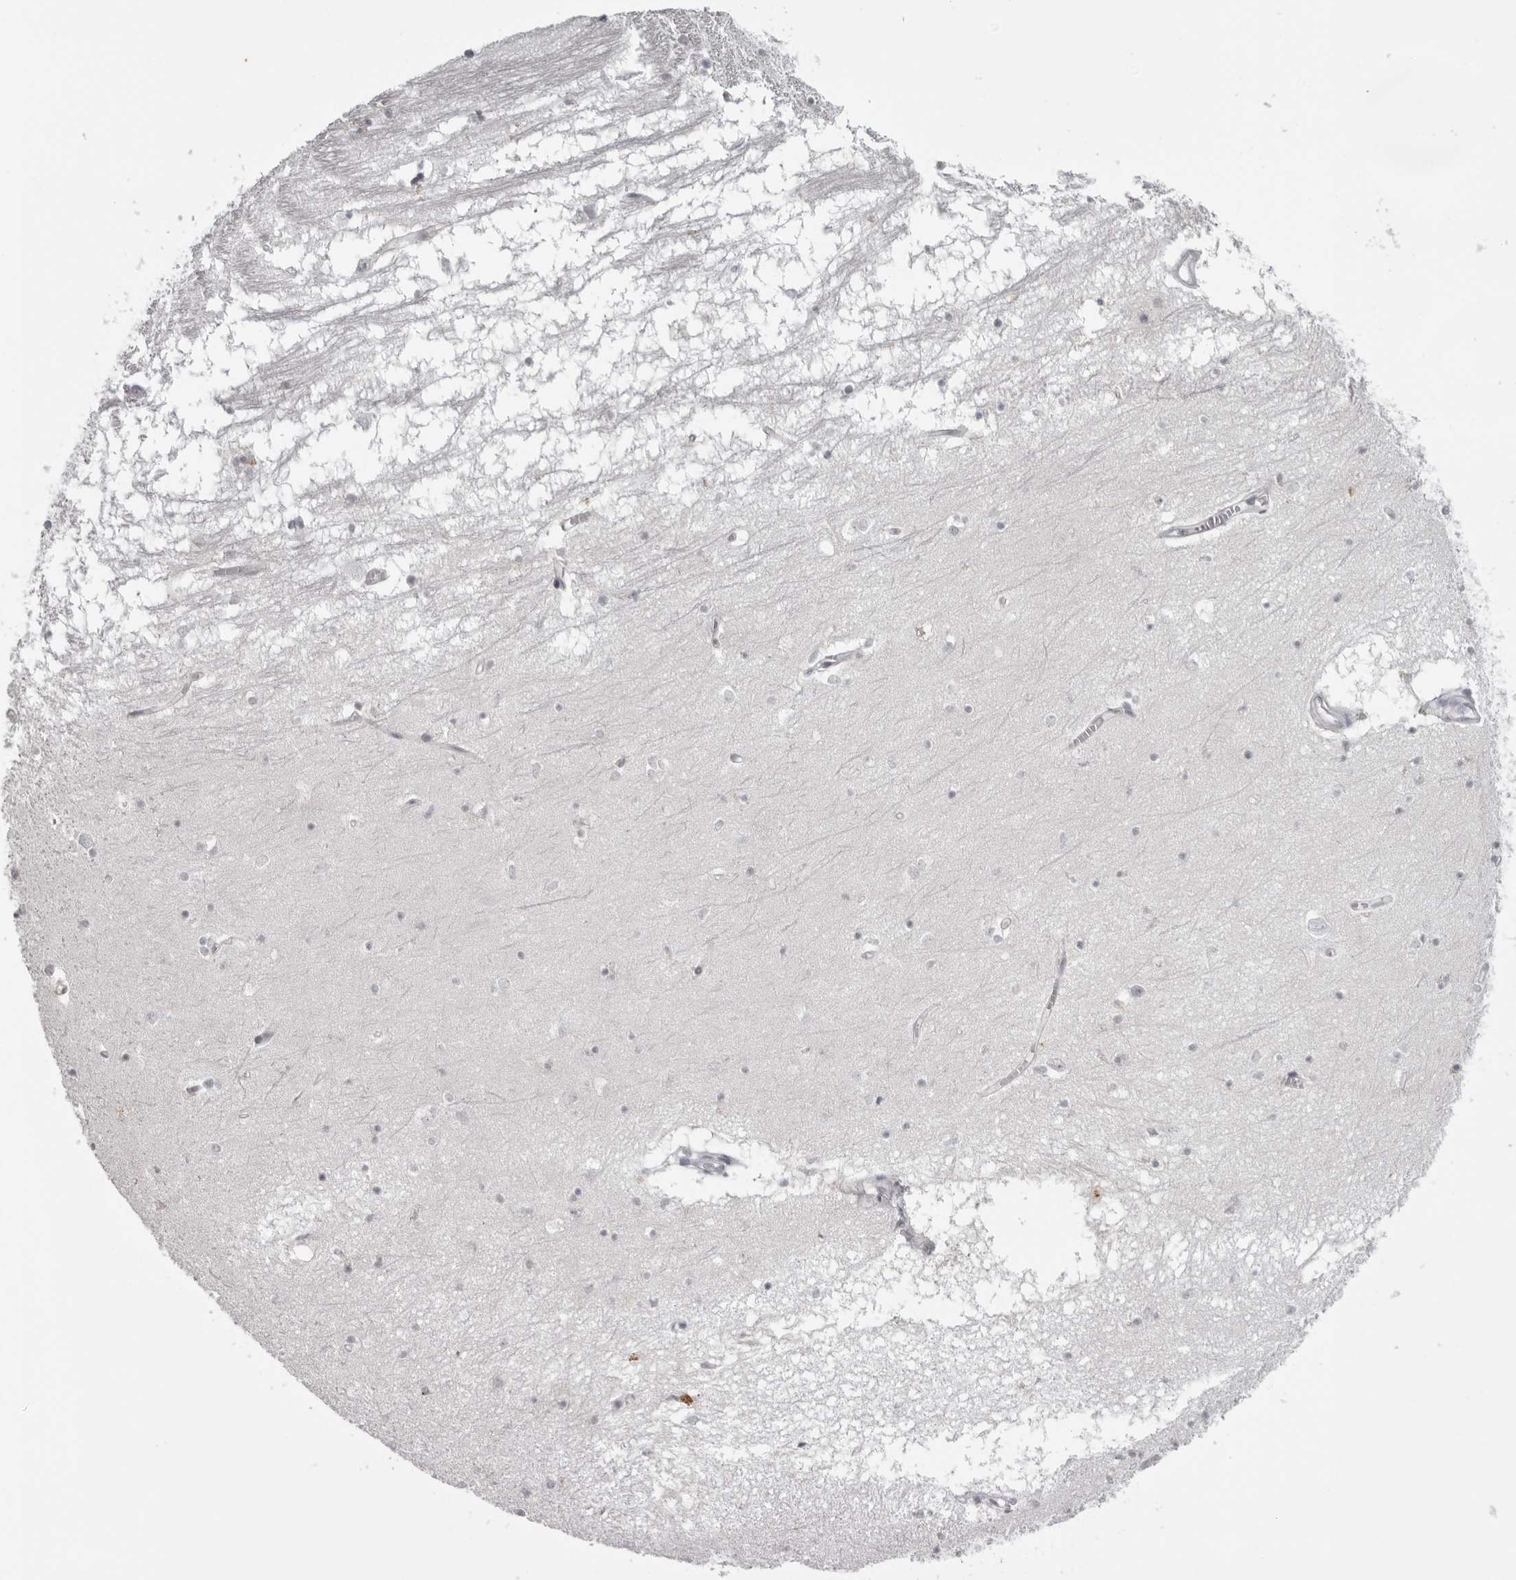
{"staining": {"intensity": "negative", "quantity": "none", "location": "none"}, "tissue": "hippocampus", "cell_type": "Glial cells", "image_type": "normal", "snomed": [{"axis": "morphology", "description": "Normal tissue, NOS"}, {"axis": "topography", "description": "Hippocampus"}], "caption": "Immunohistochemical staining of unremarkable human hippocampus demonstrates no significant expression in glial cells. (Immunohistochemistry (ihc), brightfield microscopy, high magnification).", "gene": "HELZ", "patient": {"sex": "male", "age": 70}}